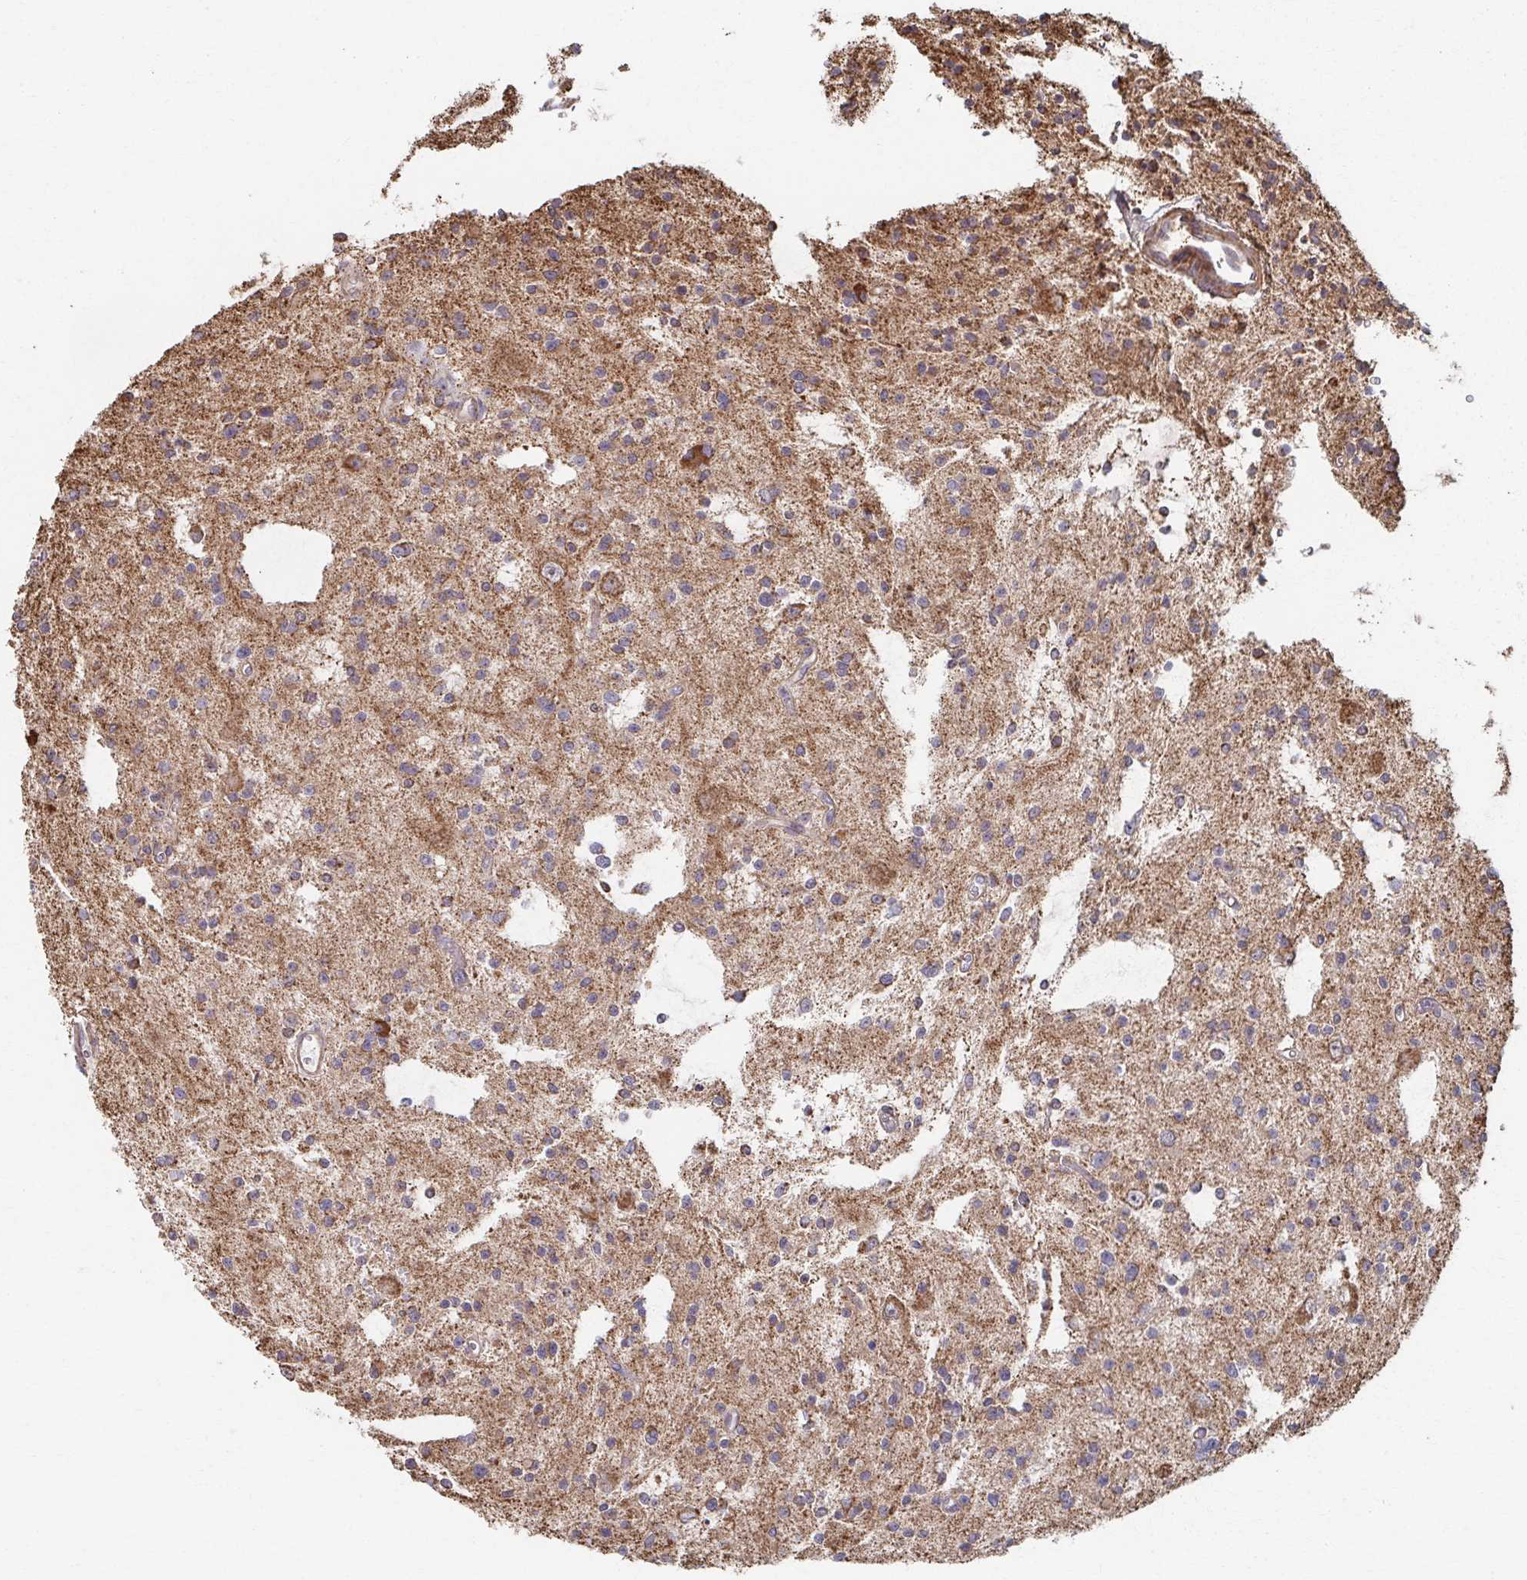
{"staining": {"intensity": "moderate", "quantity": "25%-75%", "location": "cytoplasmic/membranous"}, "tissue": "glioma", "cell_type": "Tumor cells", "image_type": "cancer", "snomed": [{"axis": "morphology", "description": "Glioma, malignant, Low grade"}, {"axis": "topography", "description": "Brain"}], "caption": "This is a micrograph of IHC staining of glioma, which shows moderate expression in the cytoplasmic/membranous of tumor cells.", "gene": "KLHL34", "patient": {"sex": "male", "age": 43}}